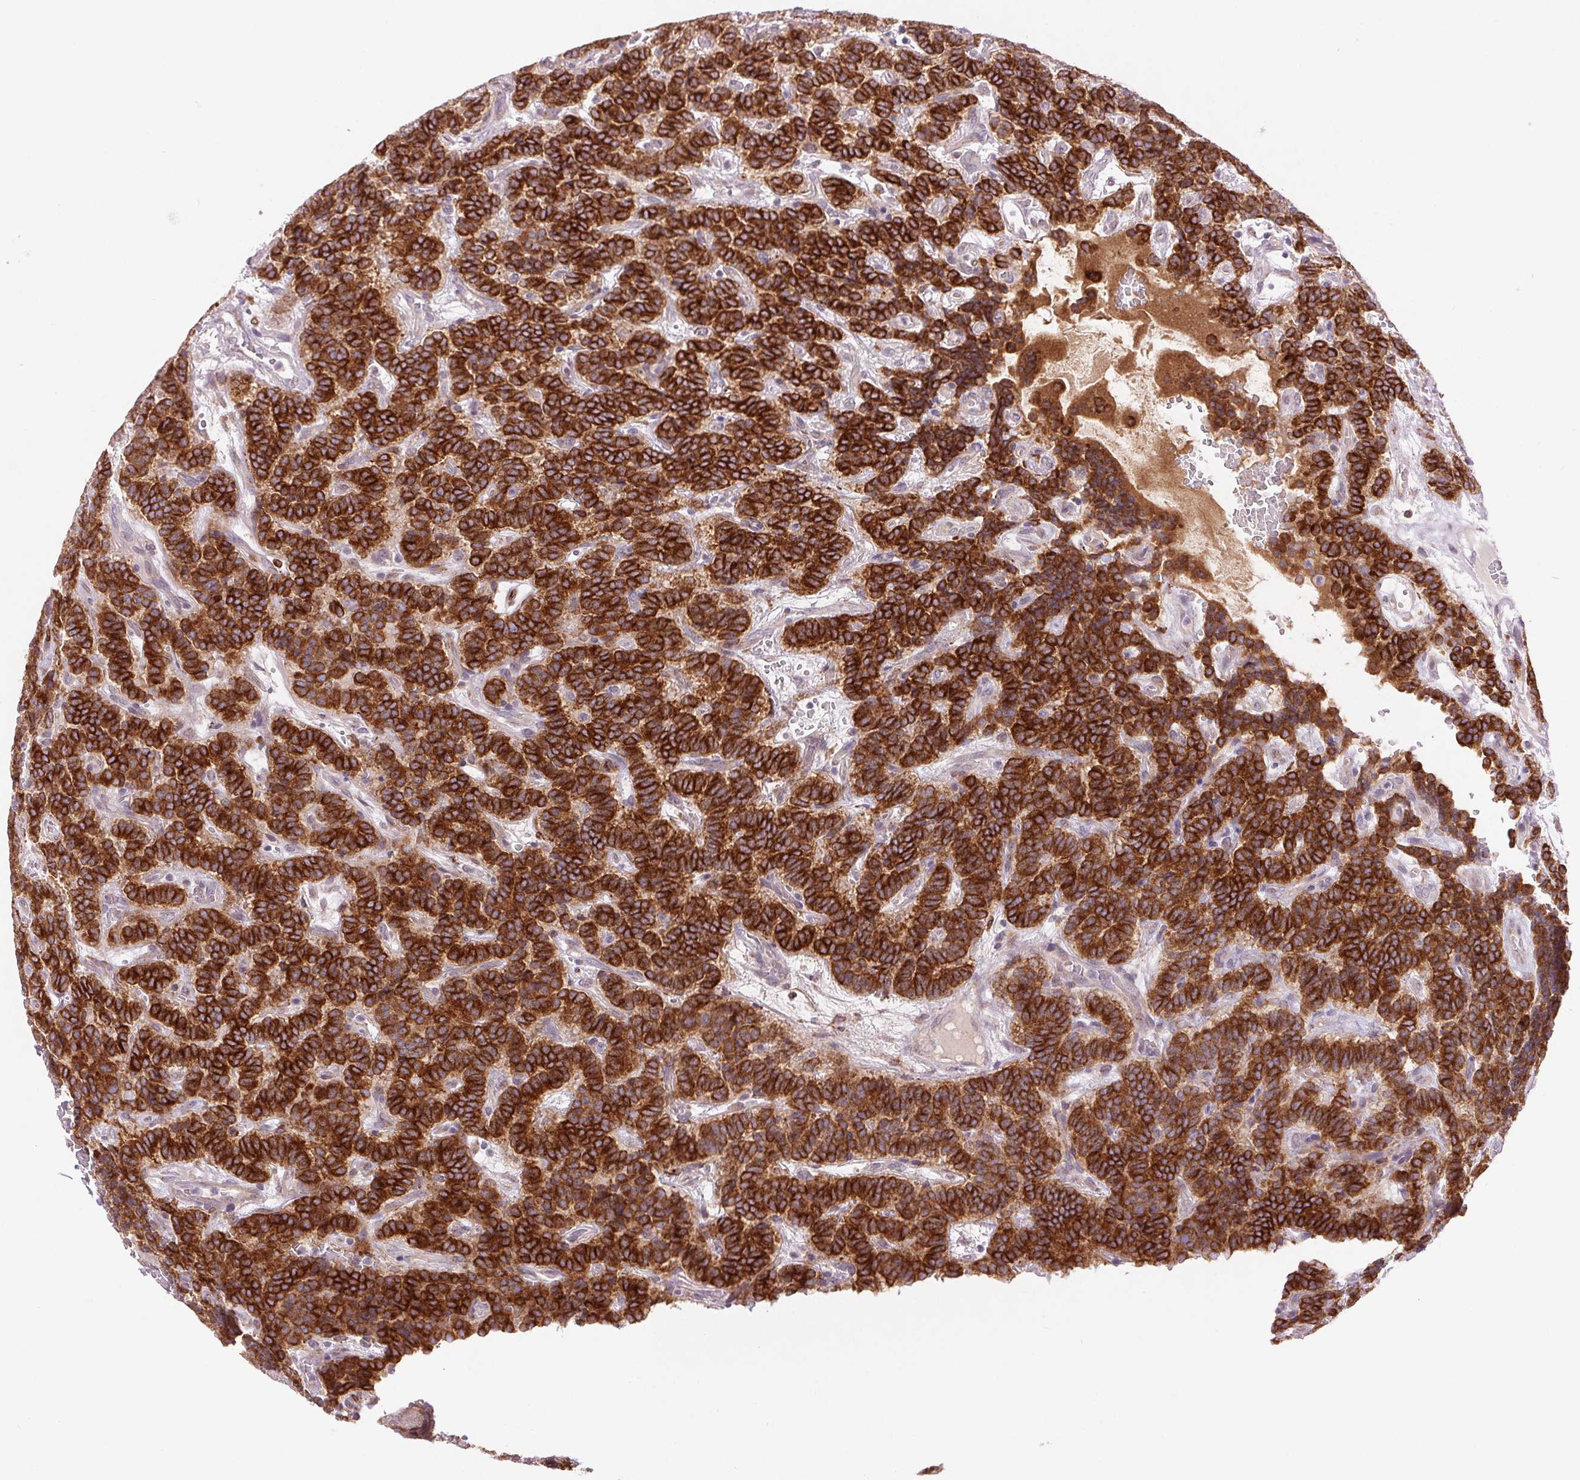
{"staining": {"intensity": "strong", "quantity": ">75%", "location": "cytoplasmic/membranous"}, "tissue": "carcinoid", "cell_type": "Tumor cells", "image_type": "cancer", "snomed": [{"axis": "morphology", "description": "Carcinoid, malignant, NOS"}, {"axis": "topography", "description": "Pancreas"}], "caption": "Strong cytoplasmic/membranous positivity is identified in approximately >75% of tumor cells in carcinoid.", "gene": "METTL17", "patient": {"sex": "male", "age": 36}}